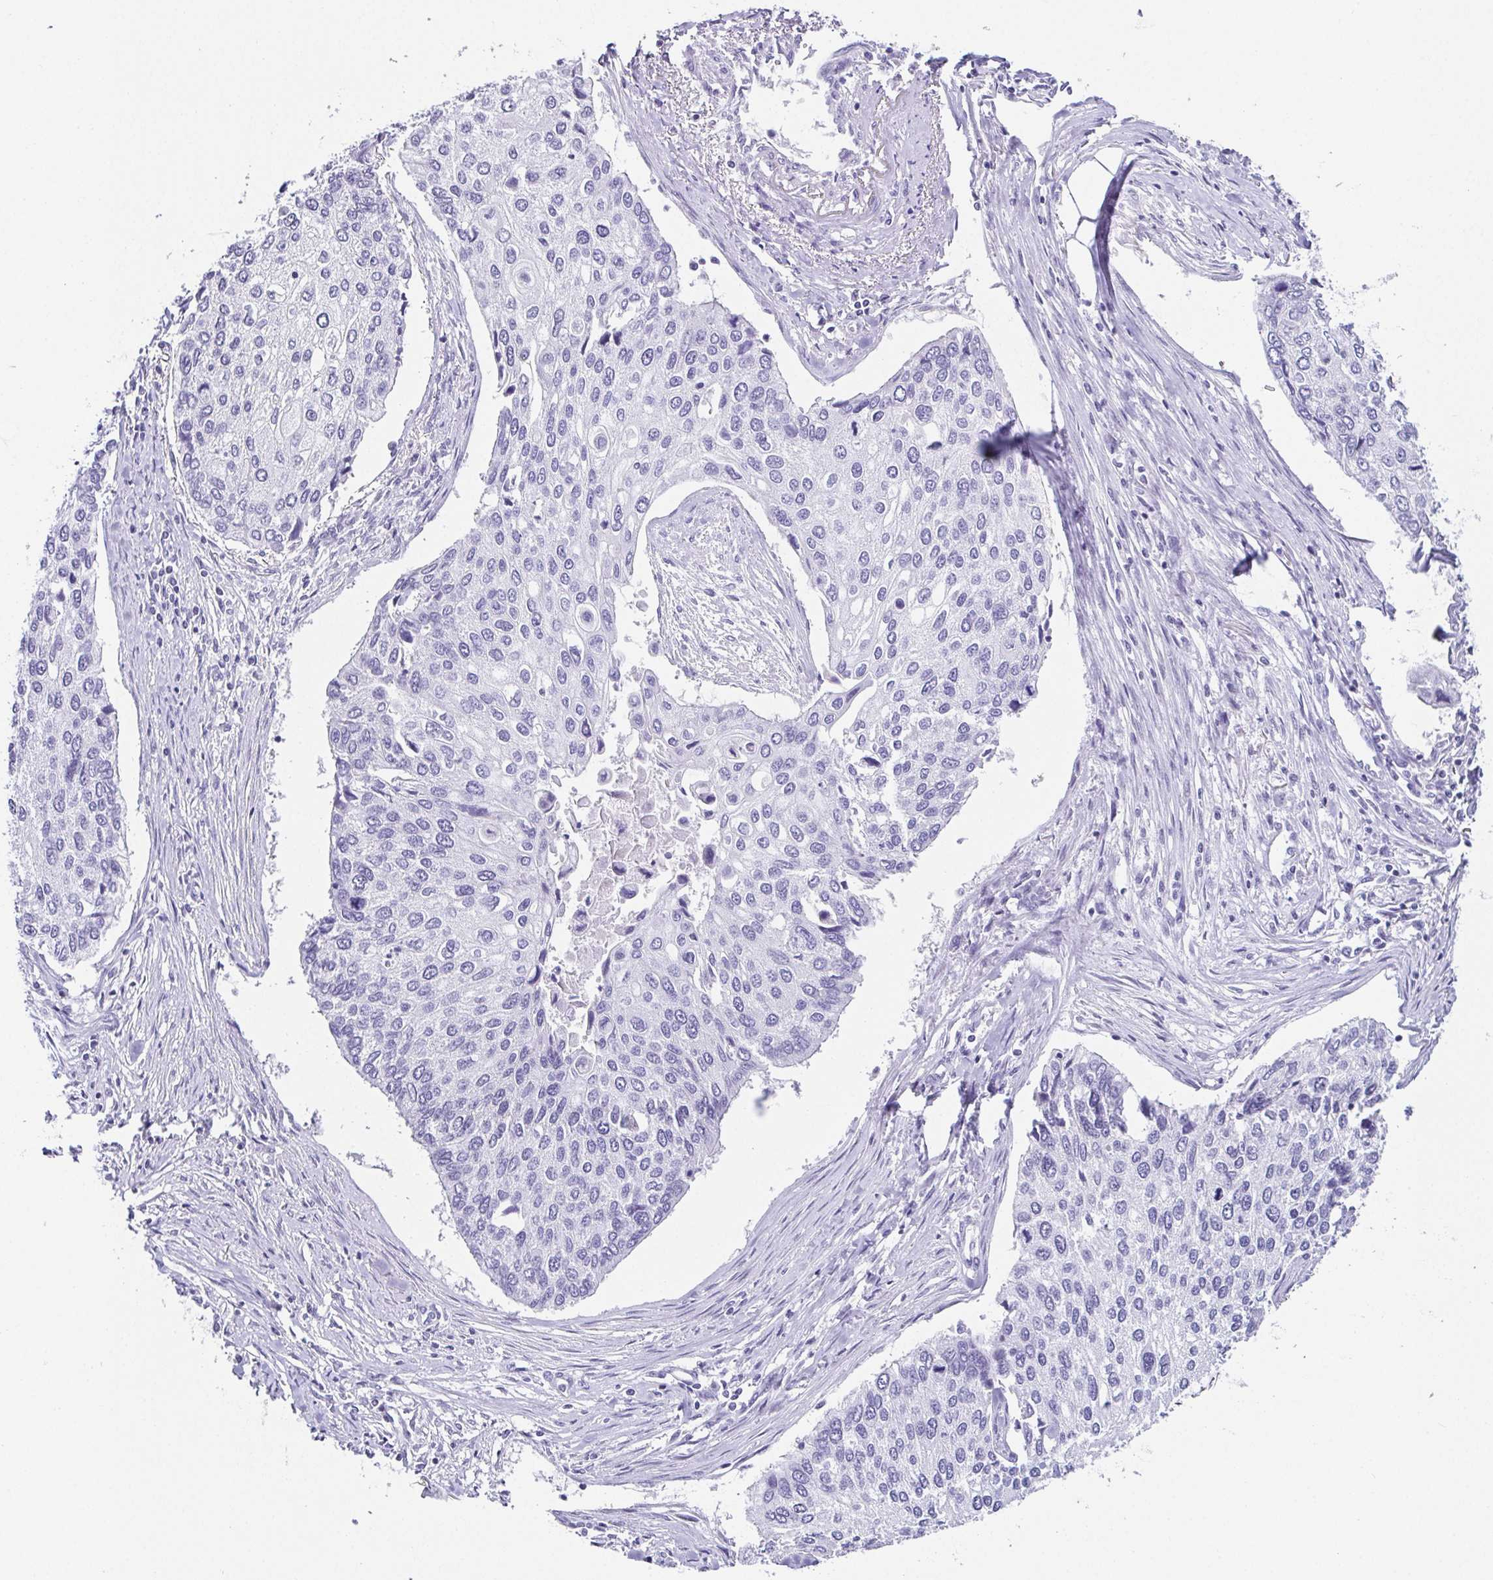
{"staining": {"intensity": "negative", "quantity": "none", "location": "none"}, "tissue": "lung cancer", "cell_type": "Tumor cells", "image_type": "cancer", "snomed": [{"axis": "morphology", "description": "Squamous cell carcinoma, NOS"}, {"axis": "morphology", "description": "Squamous cell carcinoma, metastatic, NOS"}, {"axis": "topography", "description": "Lung"}], "caption": "This is an IHC histopathology image of lung squamous cell carcinoma. There is no positivity in tumor cells.", "gene": "ESX1", "patient": {"sex": "male", "age": 63}}